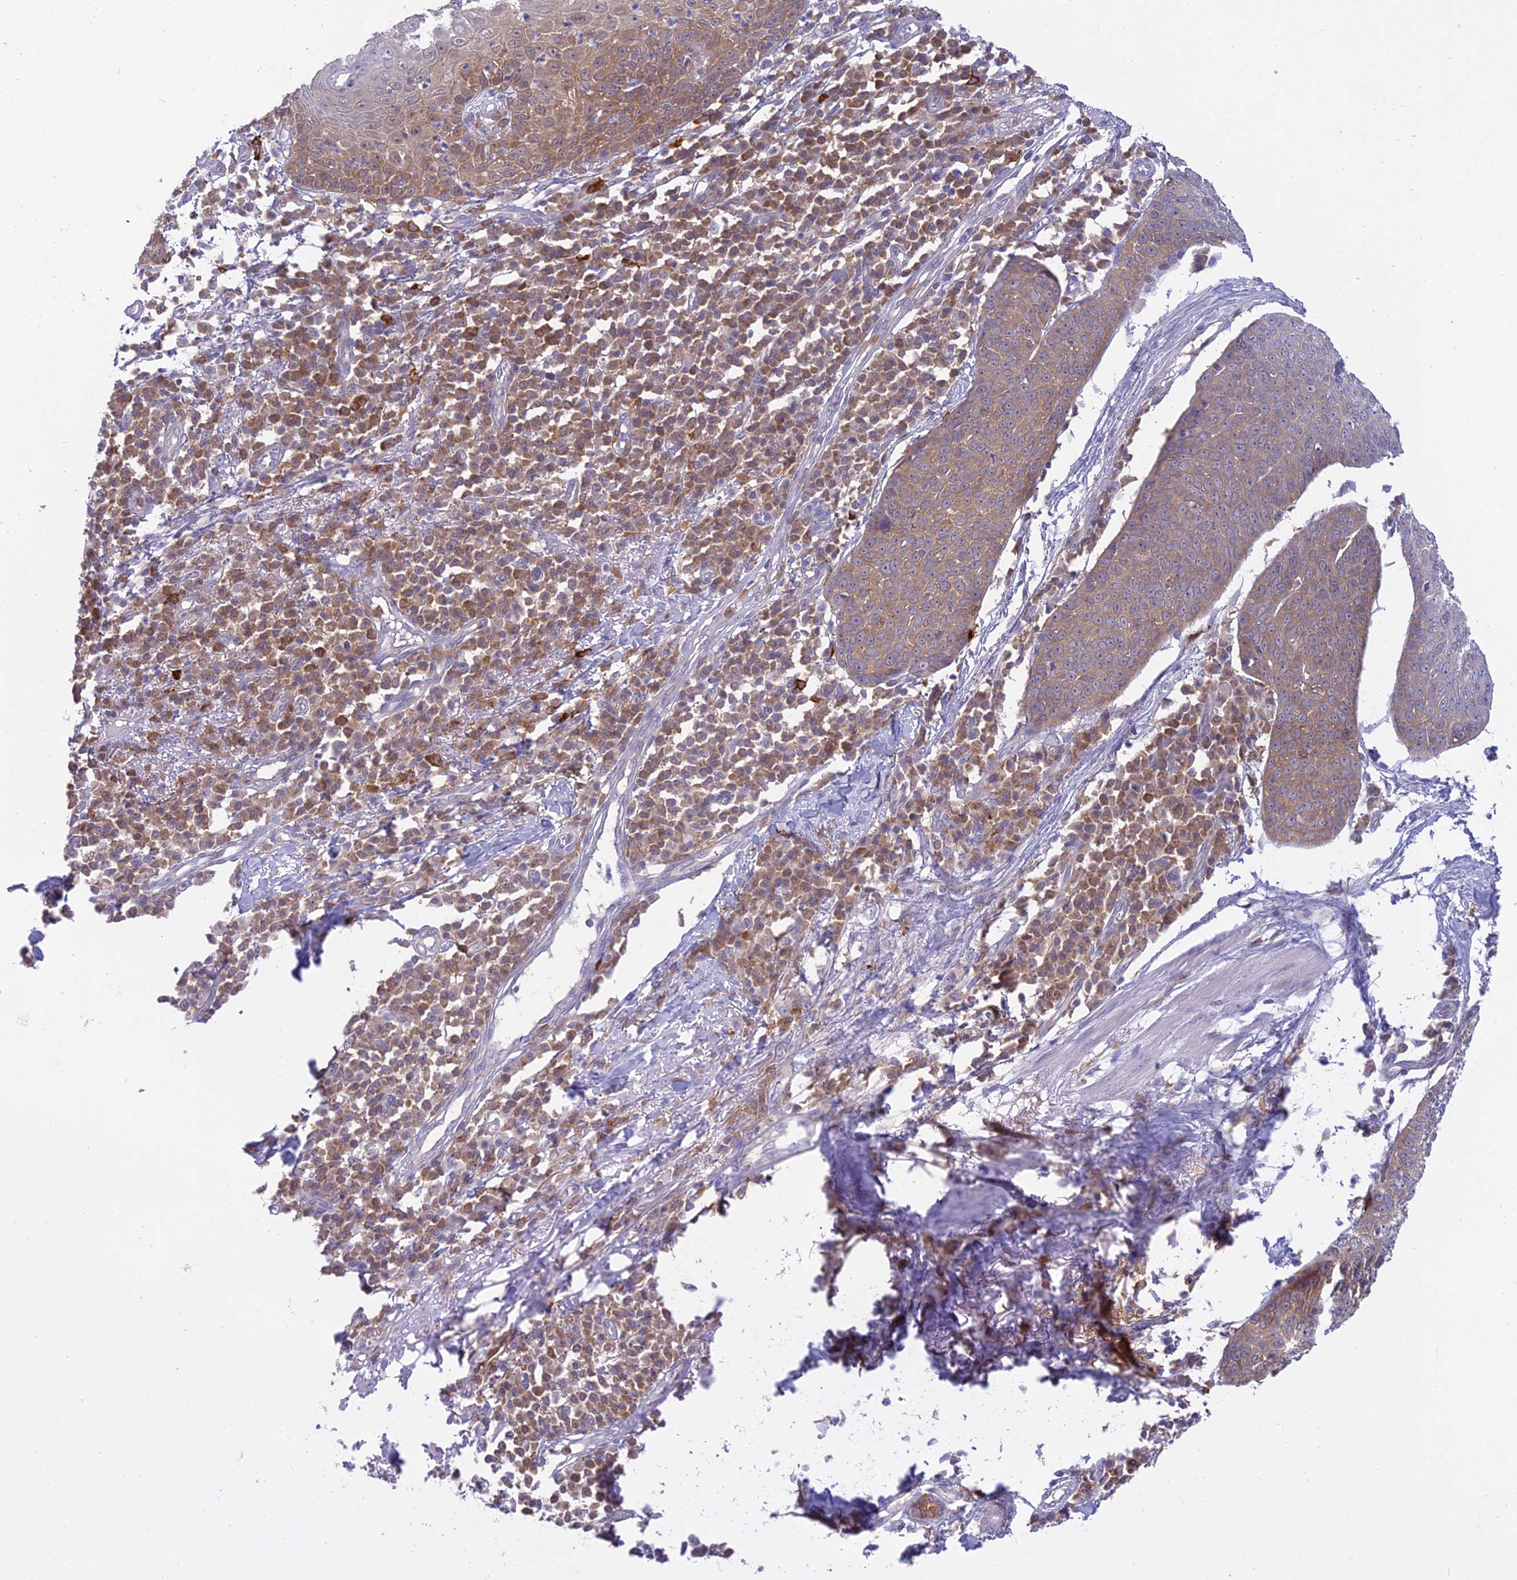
{"staining": {"intensity": "weak", "quantity": ">75%", "location": "cytoplasmic/membranous"}, "tissue": "skin cancer", "cell_type": "Tumor cells", "image_type": "cancer", "snomed": [{"axis": "morphology", "description": "Squamous cell carcinoma, NOS"}, {"axis": "topography", "description": "Skin"}], "caption": "A low amount of weak cytoplasmic/membranous positivity is seen in about >75% of tumor cells in skin cancer tissue.", "gene": "UBE2G1", "patient": {"sex": "male", "age": 71}}